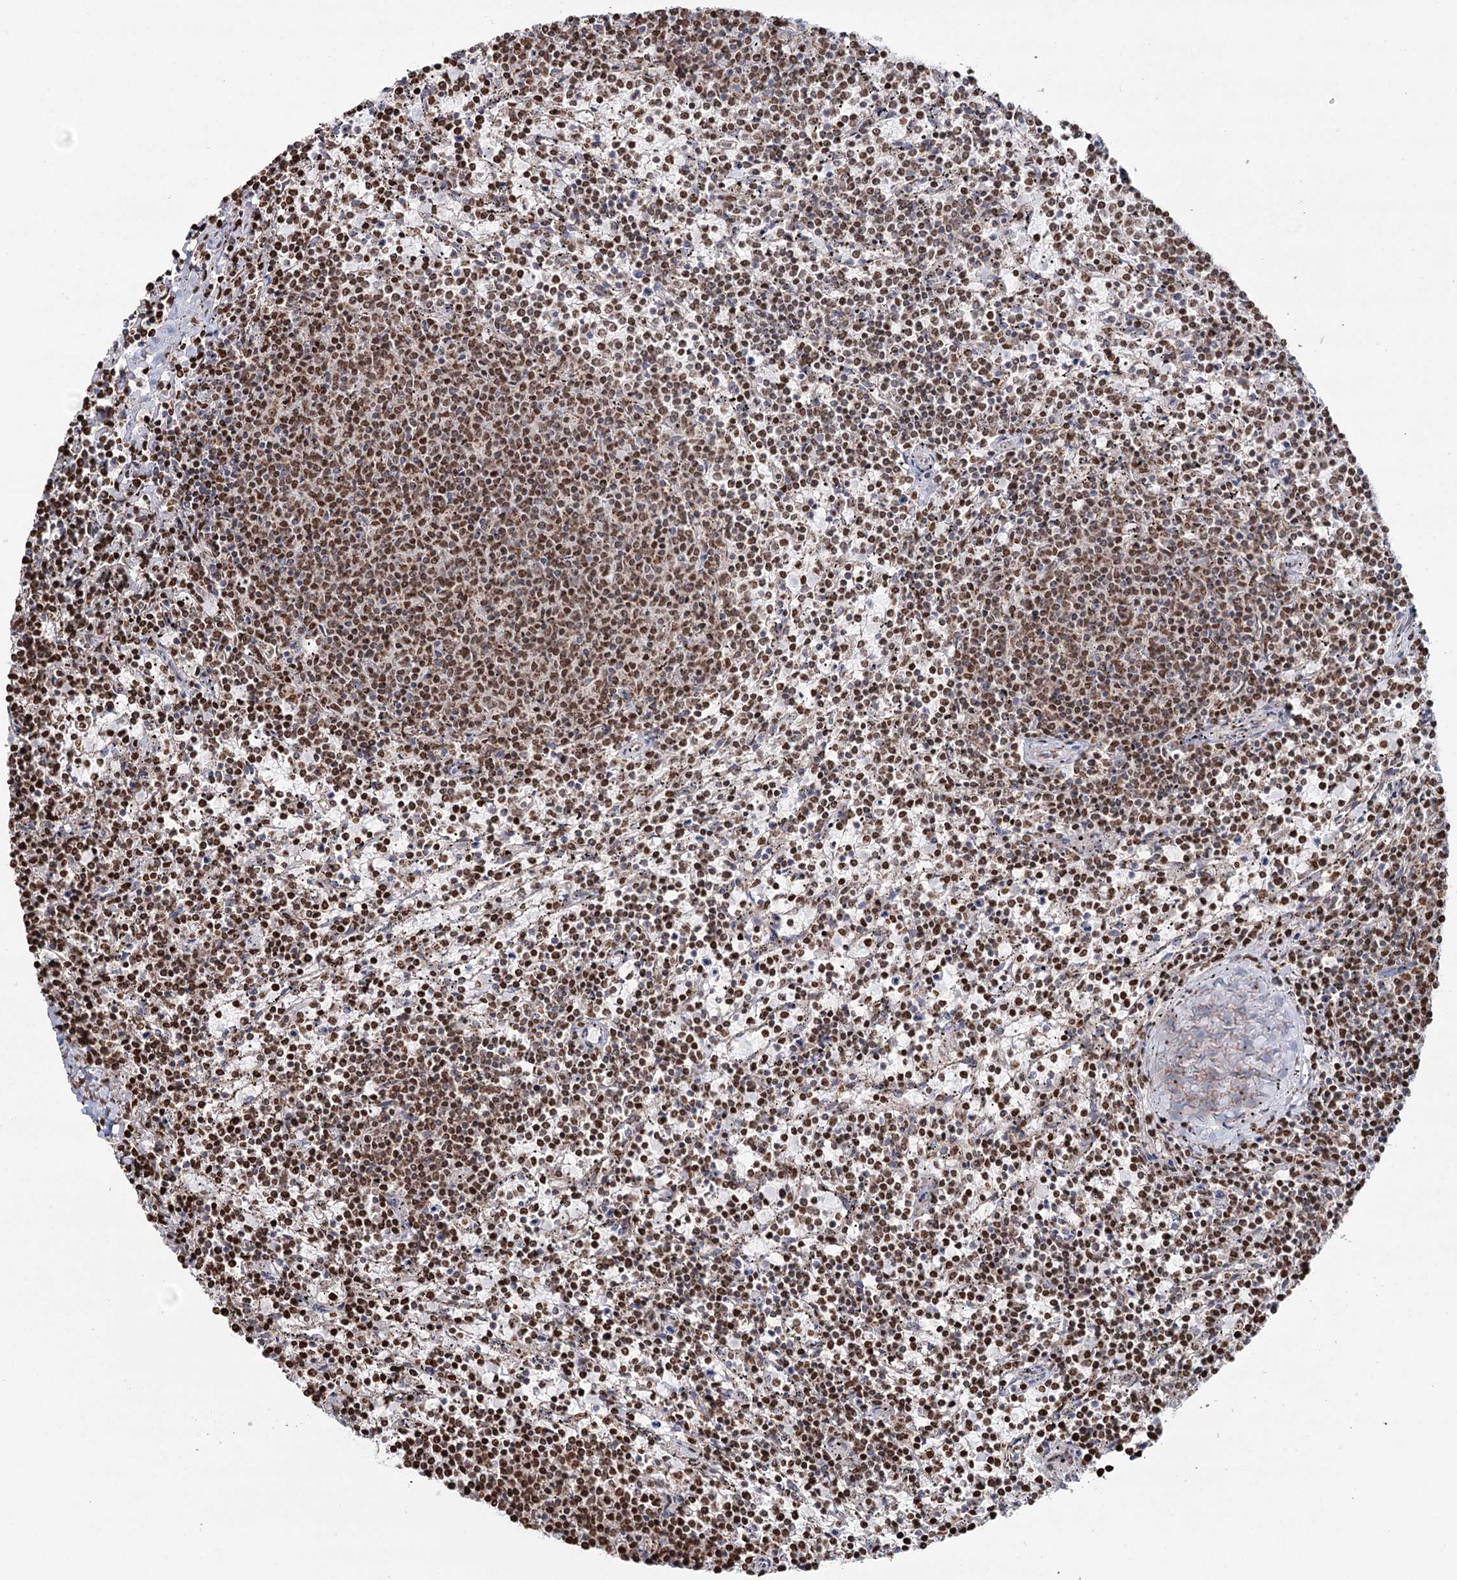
{"staining": {"intensity": "moderate", "quantity": ">75%", "location": "nuclear"}, "tissue": "lymphoma", "cell_type": "Tumor cells", "image_type": "cancer", "snomed": [{"axis": "morphology", "description": "Malignant lymphoma, non-Hodgkin's type, Low grade"}, {"axis": "topography", "description": "Spleen"}], "caption": "Immunohistochemistry of human malignant lymphoma, non-Hodgkin's type (low-grade) demonstrates medium levels of moderate nuclear positivity in about >75% of tumor cells. (Brightfield microscopy of DAB IHC at high magnification).", "gene": "PDHX", "patient": {"sex": "female", "age": 50}}